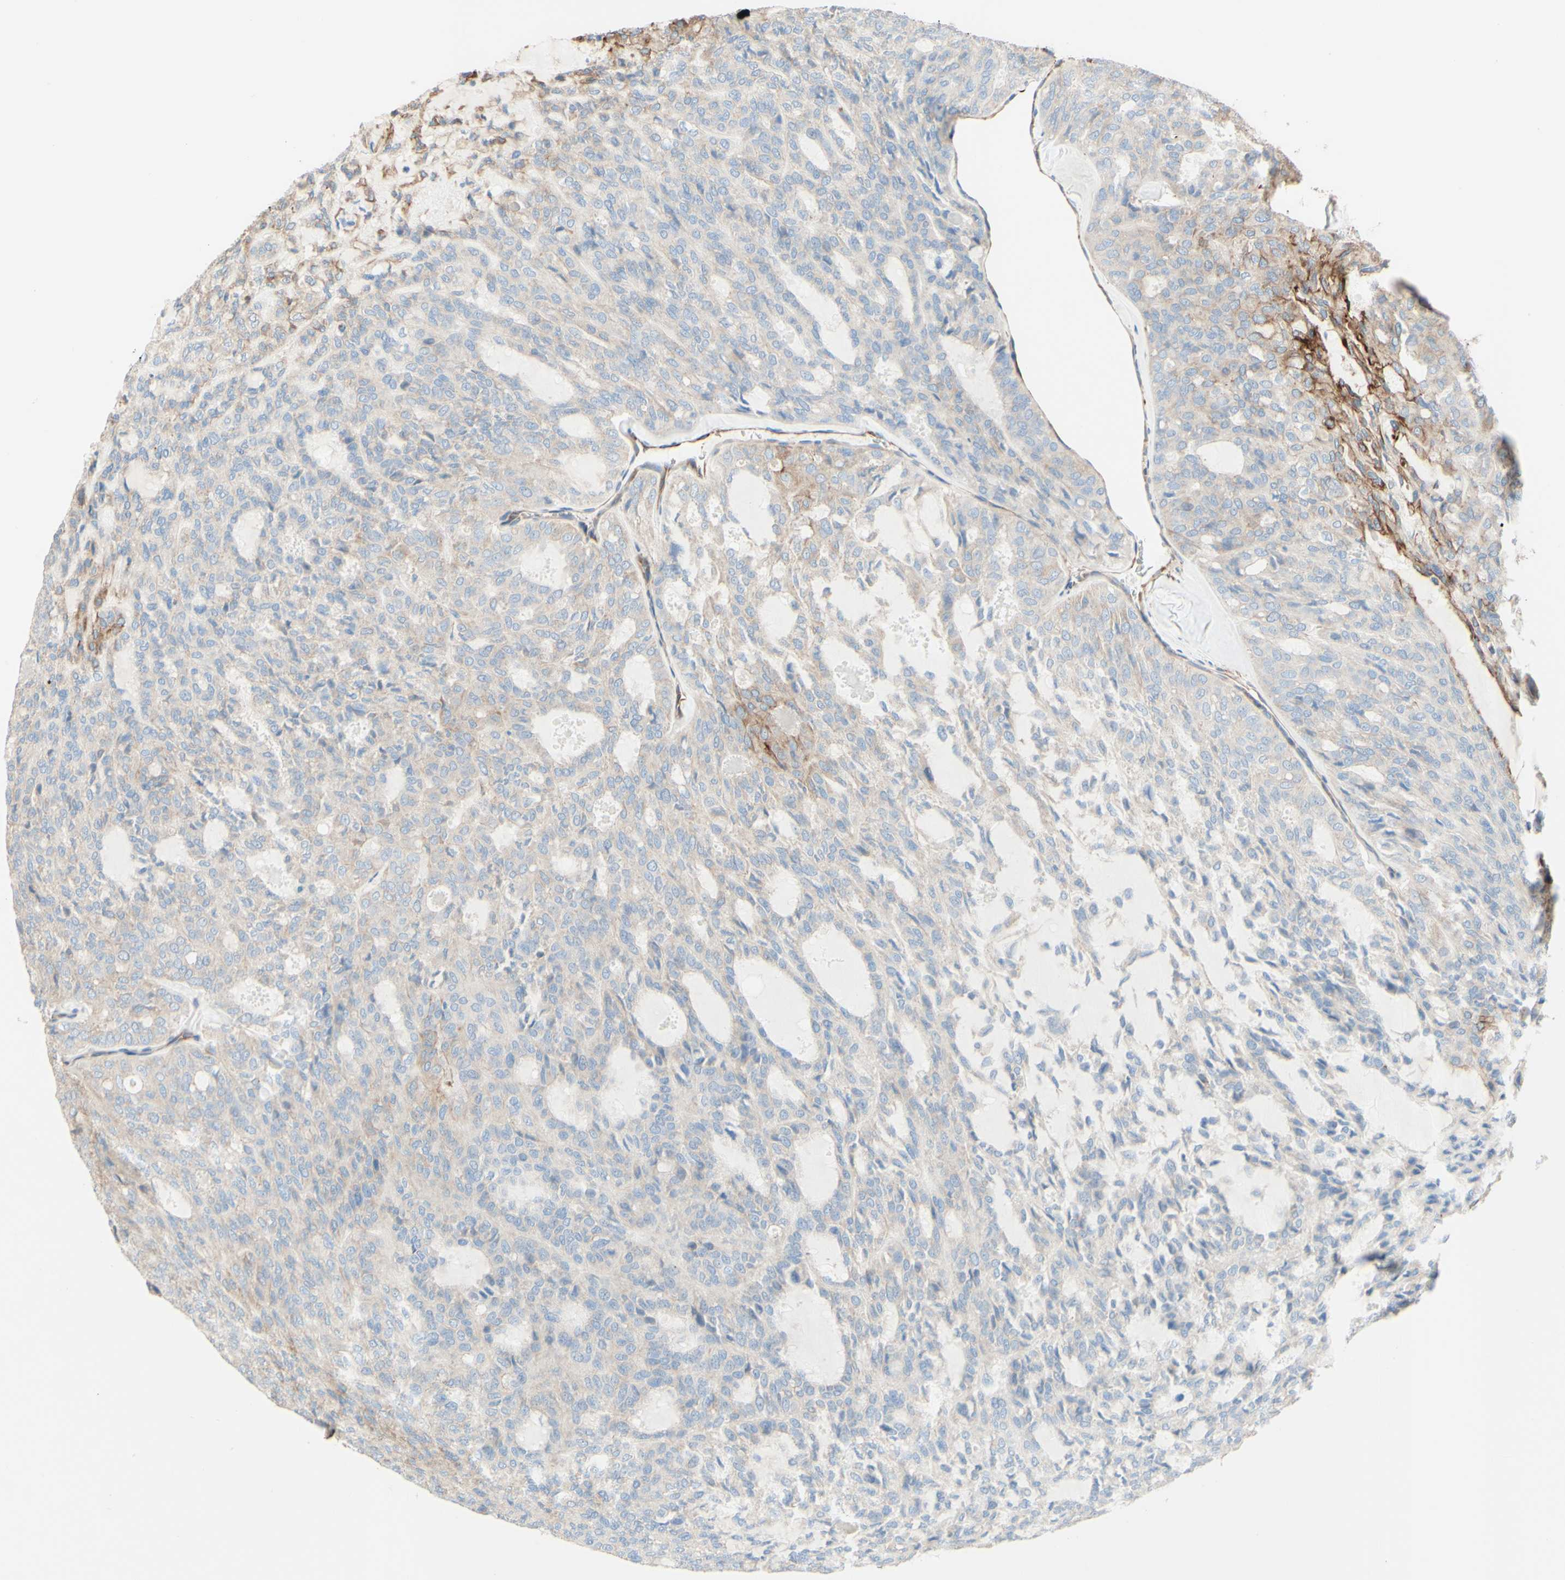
{"staining": {"intensity": "moderate", "quantity": "<25%", "location": "cytoplasmic/membranous"}, "tissue": "thyroid cancer", "cell_type": "Tumor cells", "image_type": "cancer", "snomed": [{"axis": "morphology", "description": "Follicular adenoma carcinoma, NOS"}, {"axis": "topography", "description": "Thyroid gland"}], "caption": "Brown immunohistochemical staining in follicular adenoma carcinoma (thyroid) exhibits moderate cytoplasmic/membranous staining in approximately <25% of tumor cells.", "gene": "ENDOD1", "patient": {"sex": "male", "age": 75}}